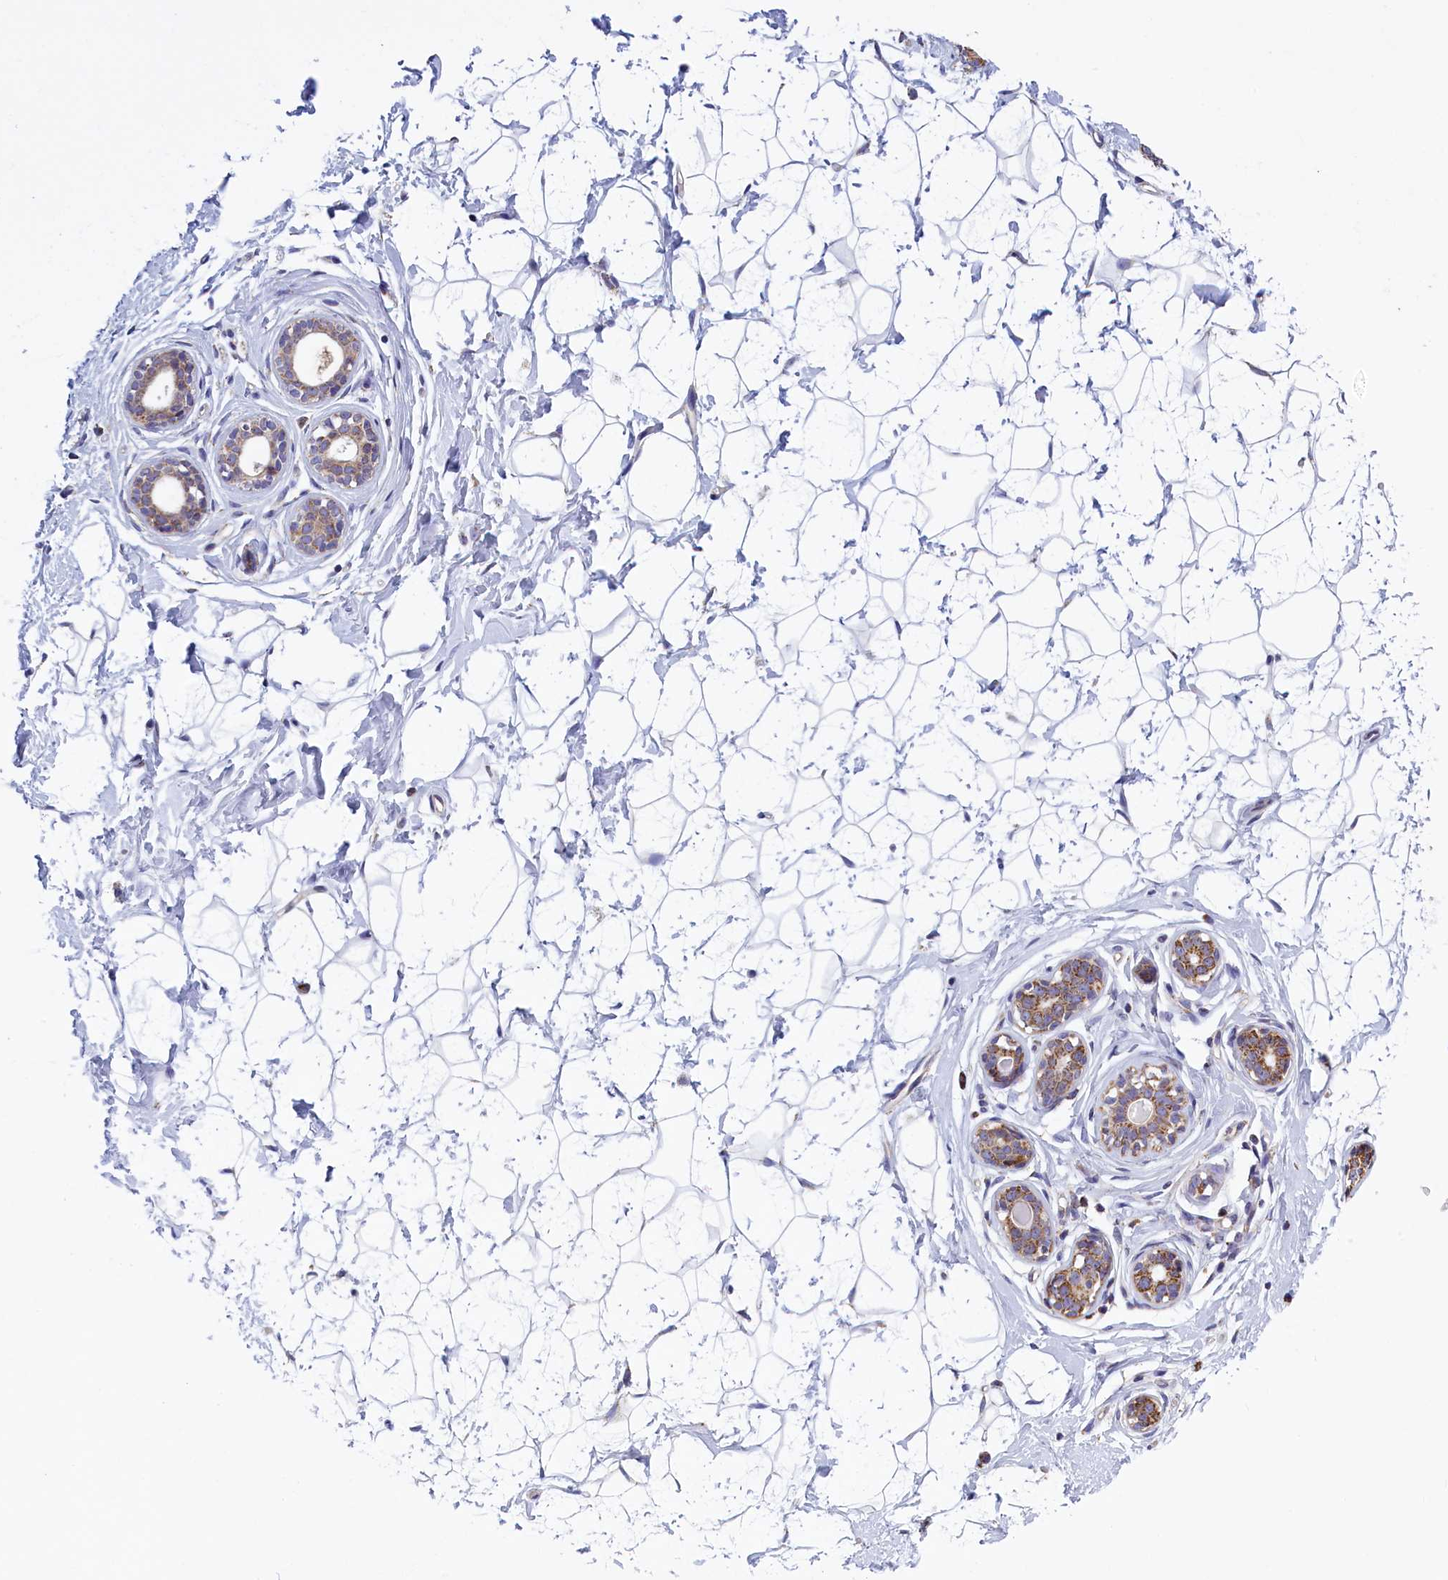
{"staining": {"intensity": "negative", "quantity": "none", "location": "none"}, "tissue": "breast", "cell_type": "Adipocytes", "image_type": "normal", "snomed": [{"axis": "morphology", "description": "Normal tissue, NOS"}, {"axis": "morphology", "description": "Adenoma, NOS"}, {"axis": "topography", "description": "Breast"}], "caption": "IHC of normal human breast reveals no expression in adipocytes. The staining is performed using DAB (3,3'-diaminobenzidine) brown chromogen with nuclei counter-stained in using hematoxylin.", "gene": "IFT122", "patient": {"sex": "female", "age": 23}}